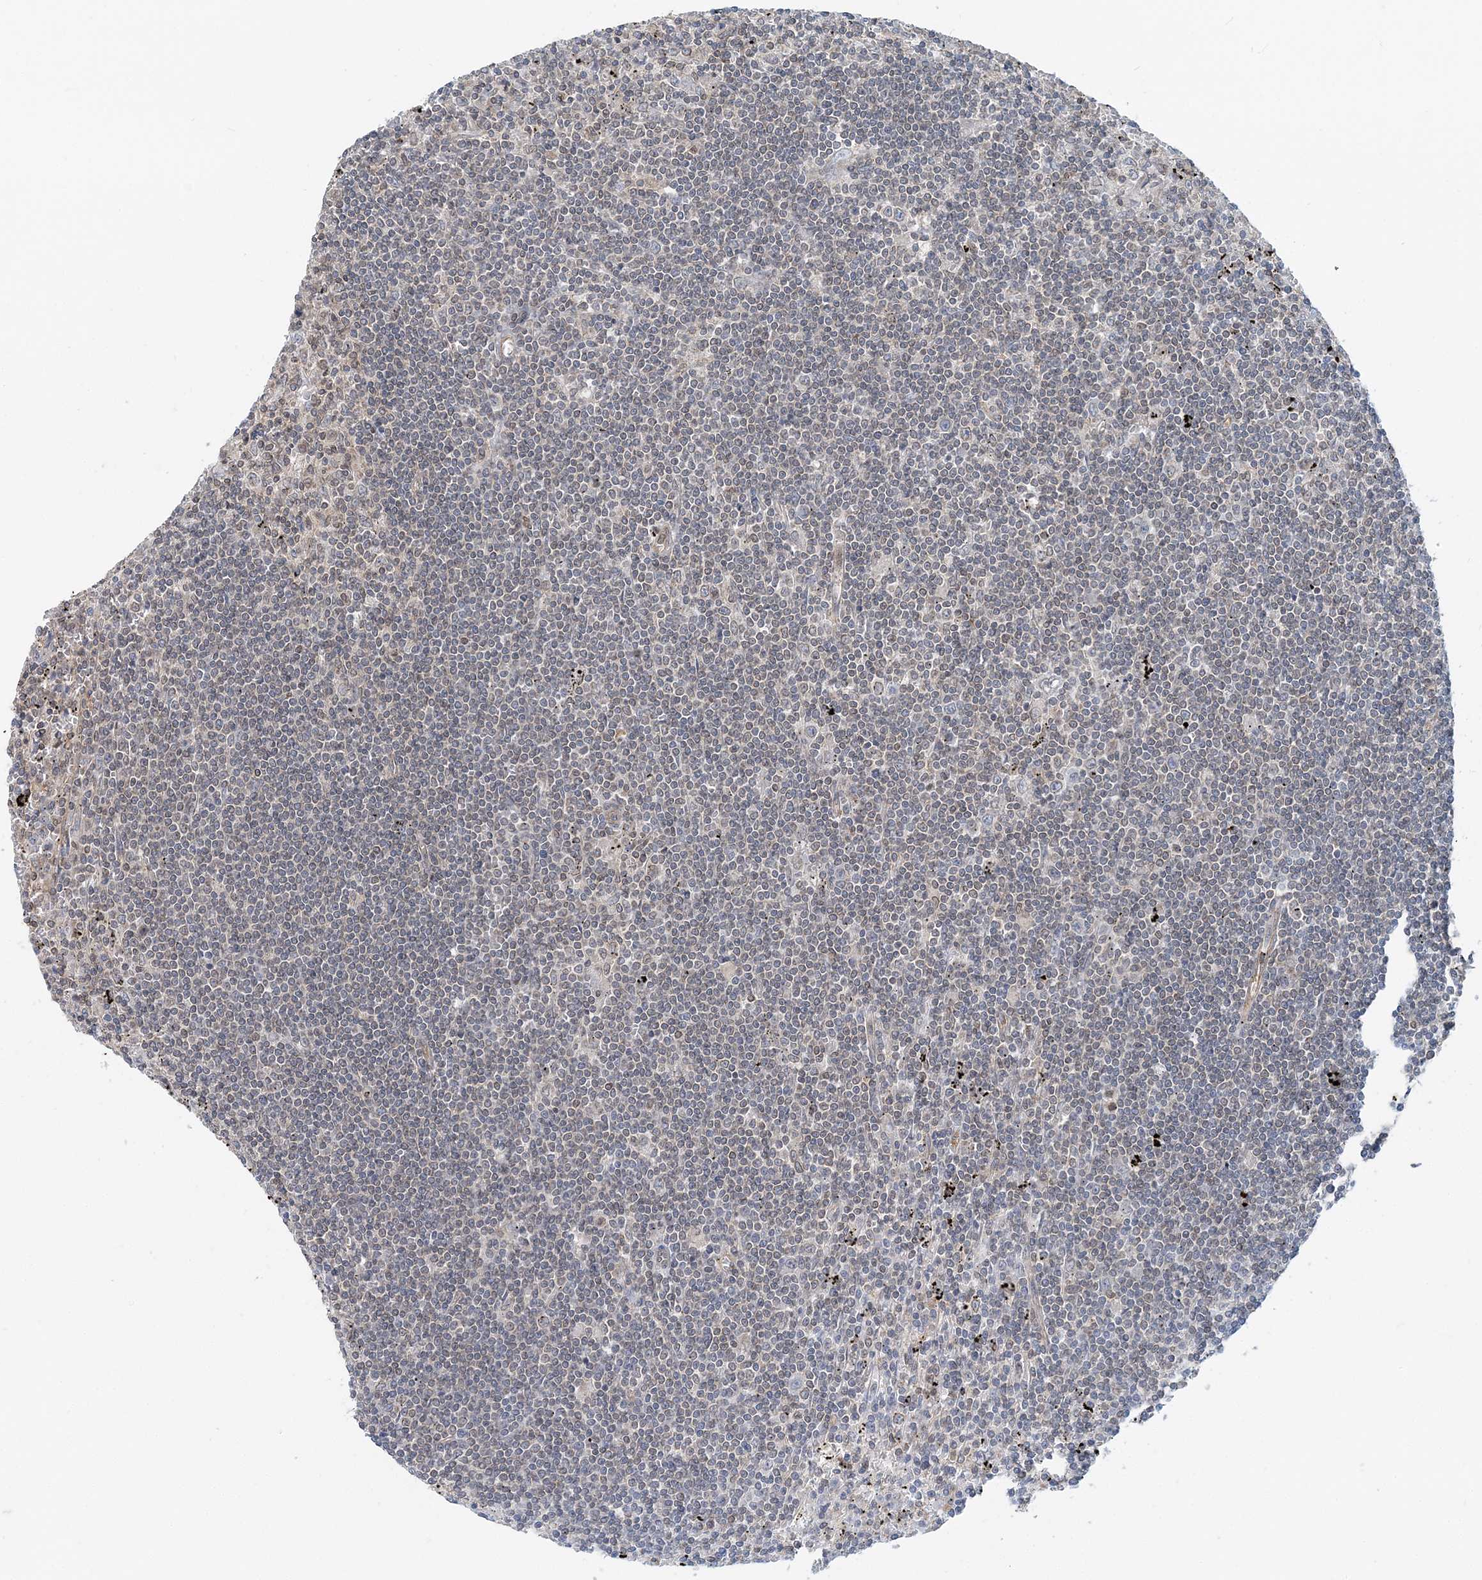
{"staining": {"intensity": "weak", "quantity": "<25%", "location": "nuclear"}, "tissue": "lymphoma", "cell_type": "Tumor cells", "image_type": "cancer", "snomed": [{"axis": "morphology", "description": "Malignant lymphoma, non-Hodgkin's type, Low grade"}, {"axis": "topography", "description": "Spleen"}], "caption": "The photomicrograph shows no staining of tumor cells in lymphoma.", "gene": "MOB4", "patient": {"sex": "male", "age": 76}}